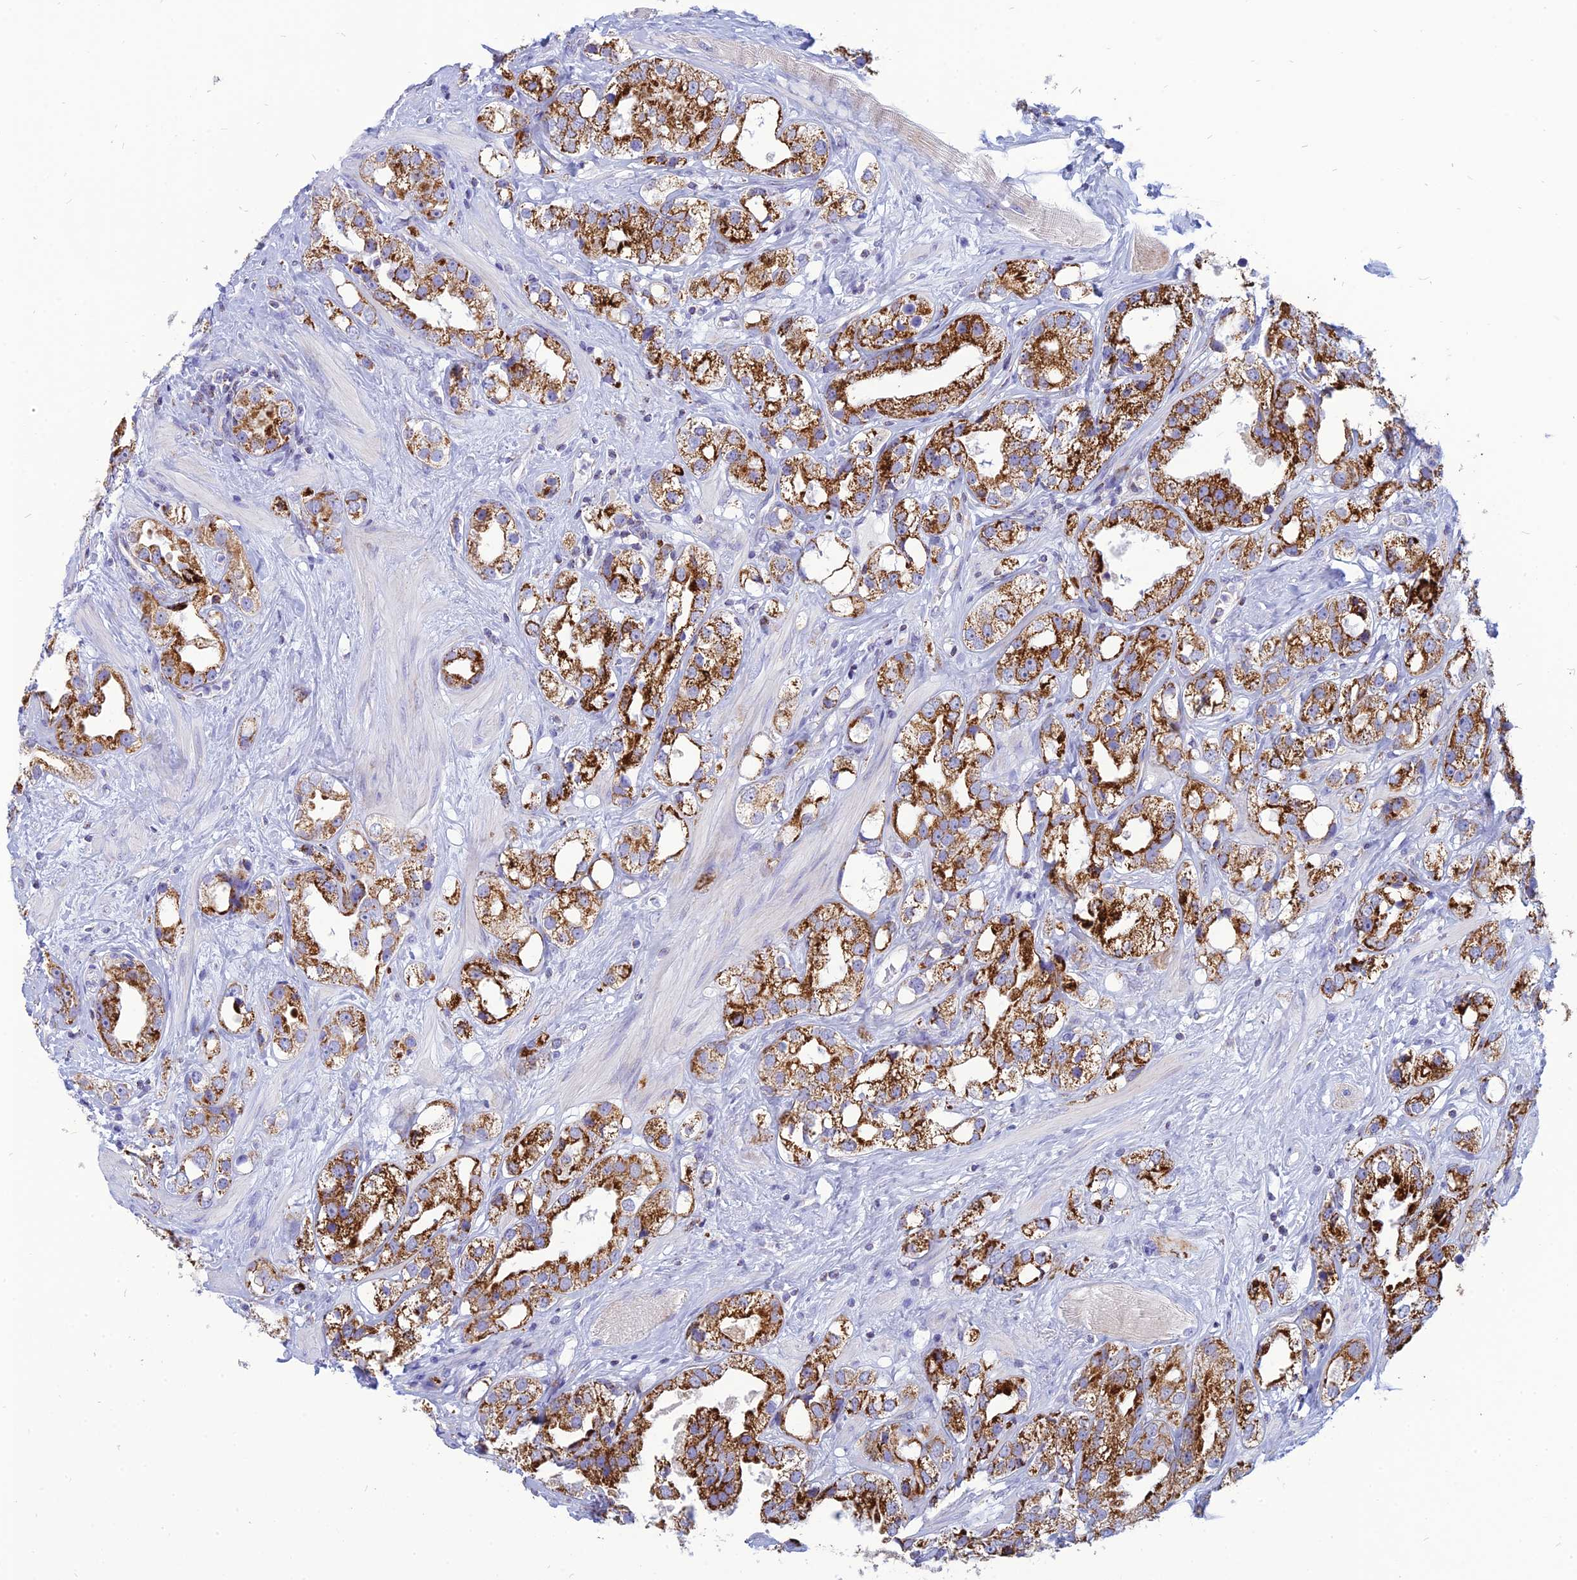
{"staining": {"intensity": "strong", "quantity": ">75%", "location": "cytoplasmic/membranous"}, "tissue": "prostate cancer", "cell_type": "Tumor cells", "image_type": "cancer", "snomed": [{"axis": "morphology", "description": "Adenocarcinoma, NOS"}, {"axis": "topography", "description": "Prostate"}], "caption": "Protein staining shows strong cytoplasmic/membranous expression in approximately >75% of tumor cells in prostate cancer (adenocarcinoma).", "gene": "PACC1", "patient": {"sex": "male", "age": 79}}